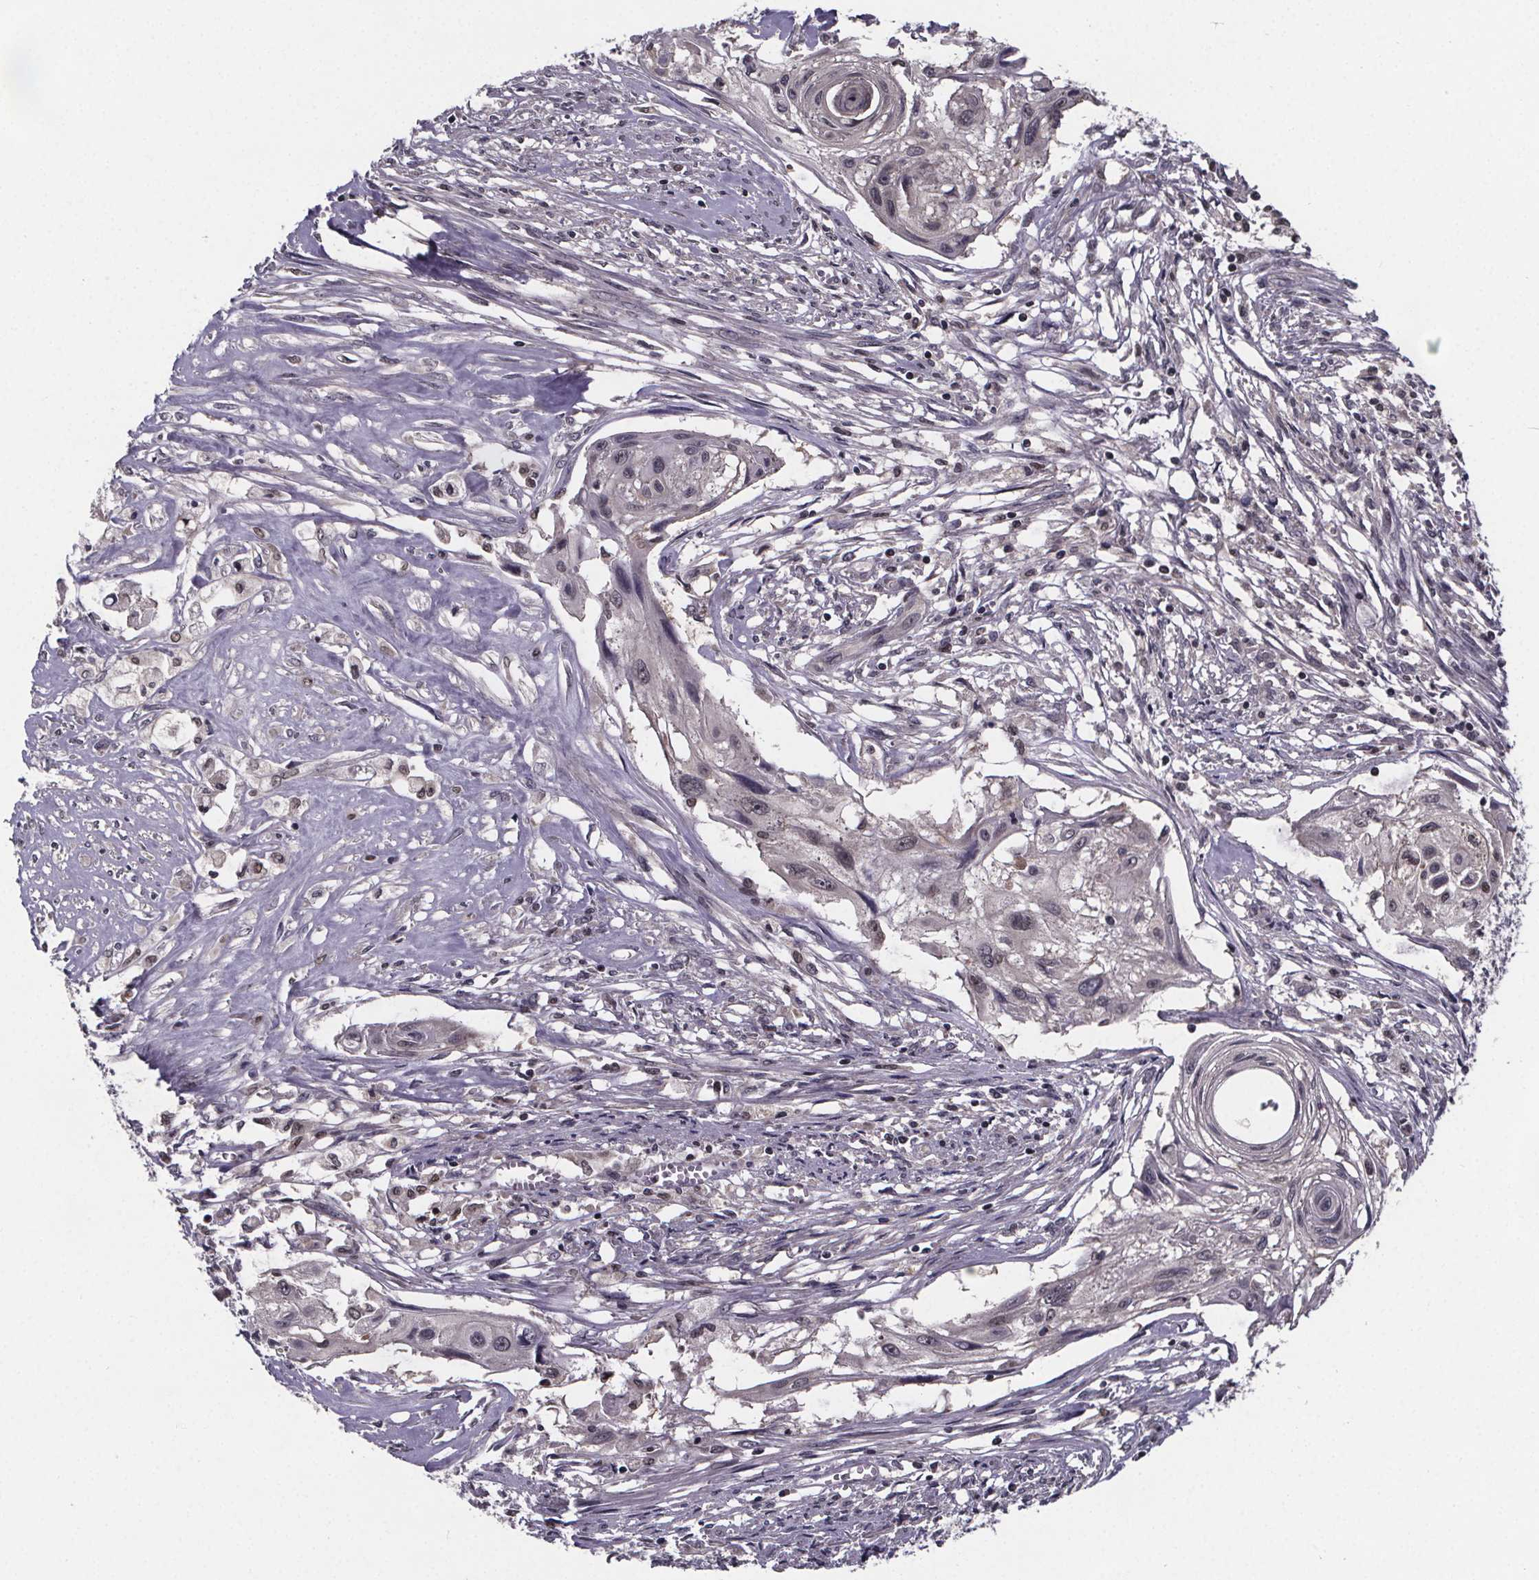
{"staining": {"intensity": "weak", "quantity": "<25%", "location": "nuclear"}, "tissue": "cervical cancer", "cell_type": "Tumor cells", "image_type": "cancer", "snomed": [{"axis": "morphology", "description": "Squamous cell carcinoma, NOS"}, {"axis": "topography", "description": "Cervix"}], "caption": "Cervical cancer was stained to show a protein in brown. There is no significant staining in tumor cells.", "gene": "FN3KRP", "patient": {"sex": "female", "age": 49}}